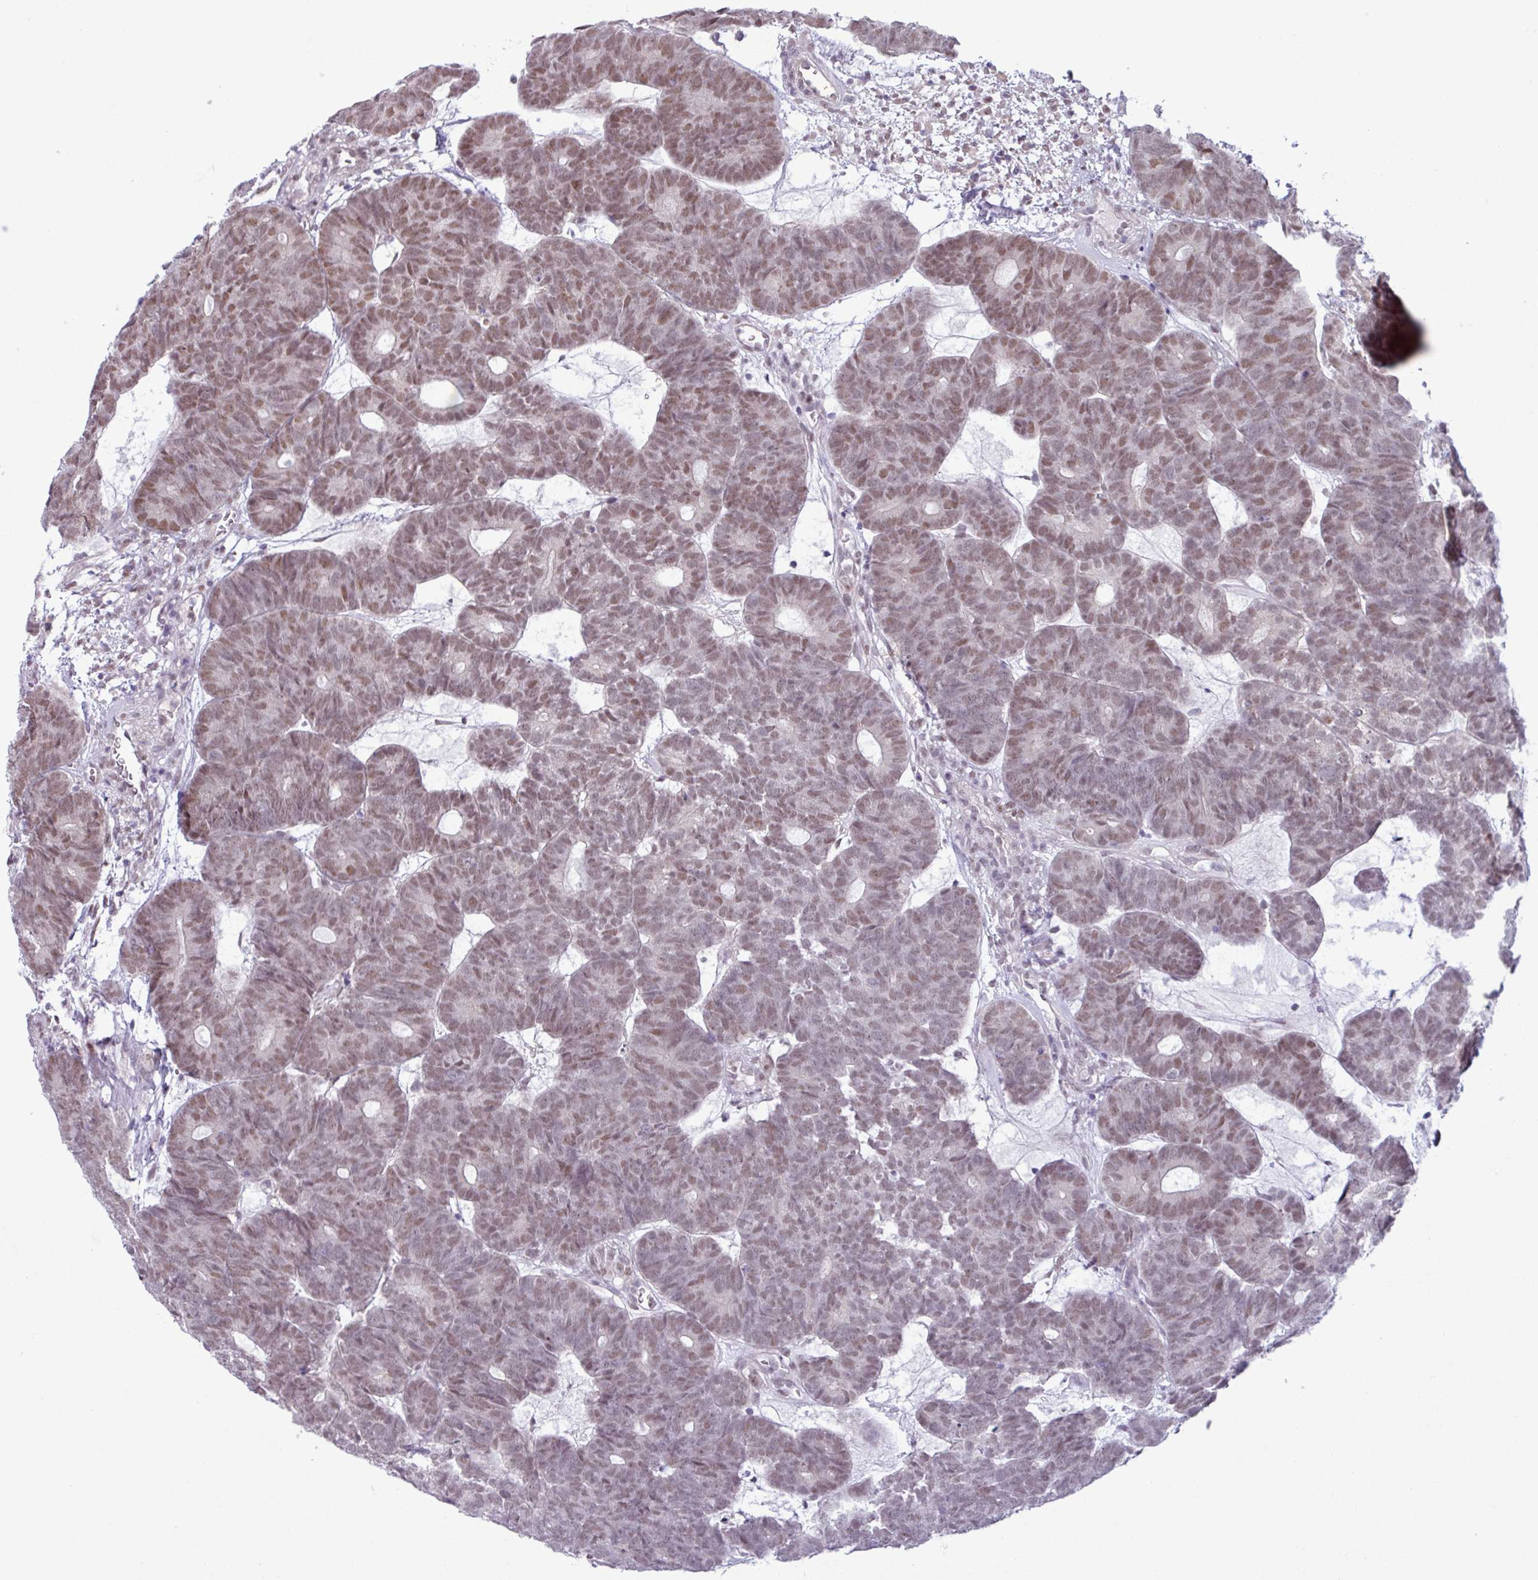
{"staining": {"intensity": "moderate", "quantity": ">75%", "location": "nuclear"}, "tissue": "head and neck cancer", "cell_type": "Tumor cells", "image_type": "cancer", "snomed": [{"axis": "morphology", "description": "Adenocarcinoma, NOS"}, {"axis": "topography", "description": "Head-Neck"}], "caption": "A micrograph of head and neck cancer stained for a protein demonstrates moderate nuclear brown staining in tumor cells.", "gene": "NOTCH2", "patient": {"sex": "female", "age": 81}}